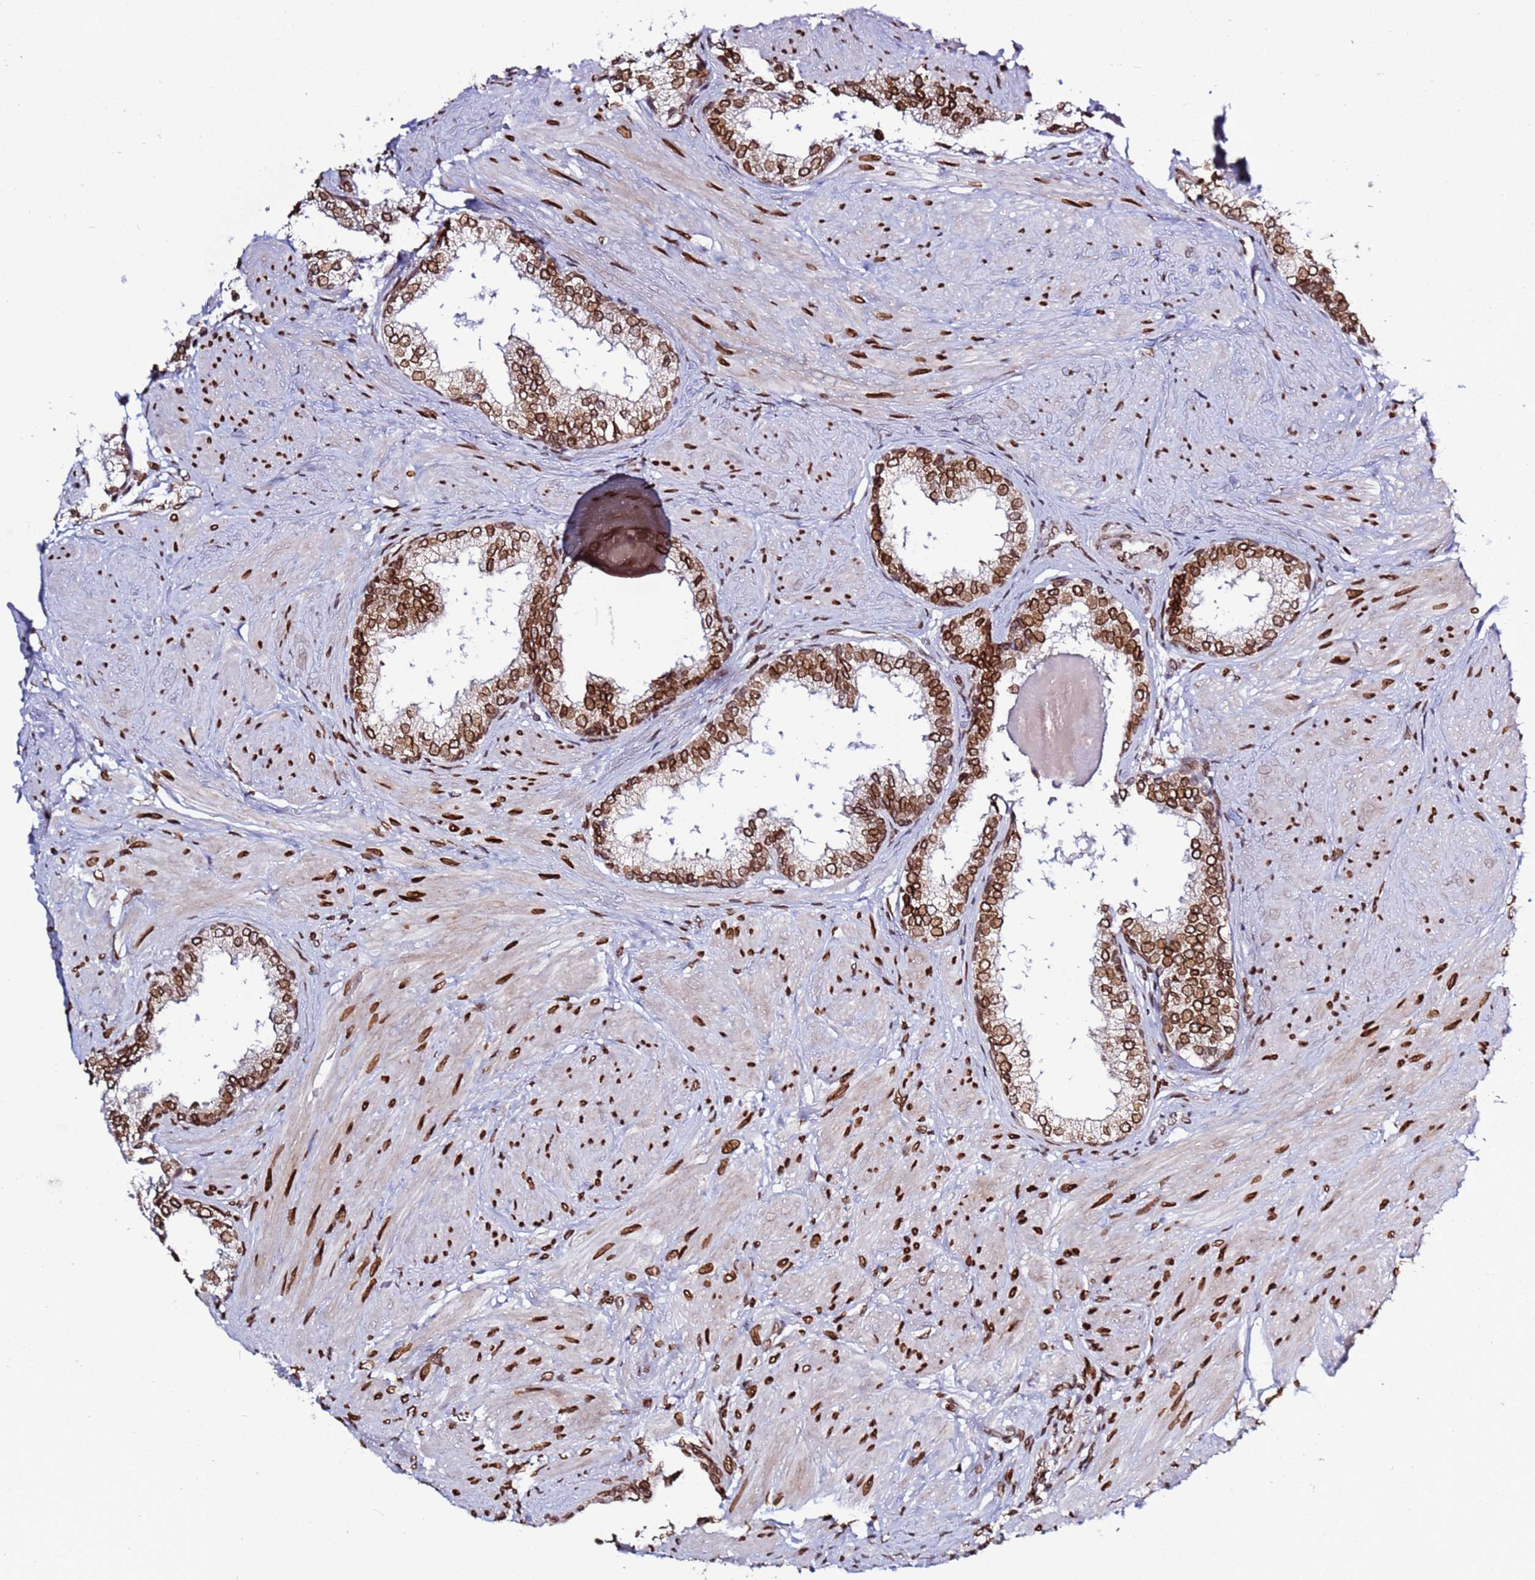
{"staining": {"intensity": "strong", "quantity": ">75%", "location": "cytoplasmic/membranous,nuclear"}, "tissue": "prostate", "cell_type": "Glandular cells", "image_type": "normal", "snomed": [{"axis": "morphology", "description": "Normal tissue, NOS"}, {"axis": "topography", "description": "Prostate"}], "caption": "IHC (DAB (3,3'-diaminobenzidine)) staining of unremarkable human prostate shows strong cytoplasmic/membranous,nuclear protein positivity in about >75% of glandular cells.", "gene": "TOR1AIP1", "patient": {"sex": "male", "age": 48}}